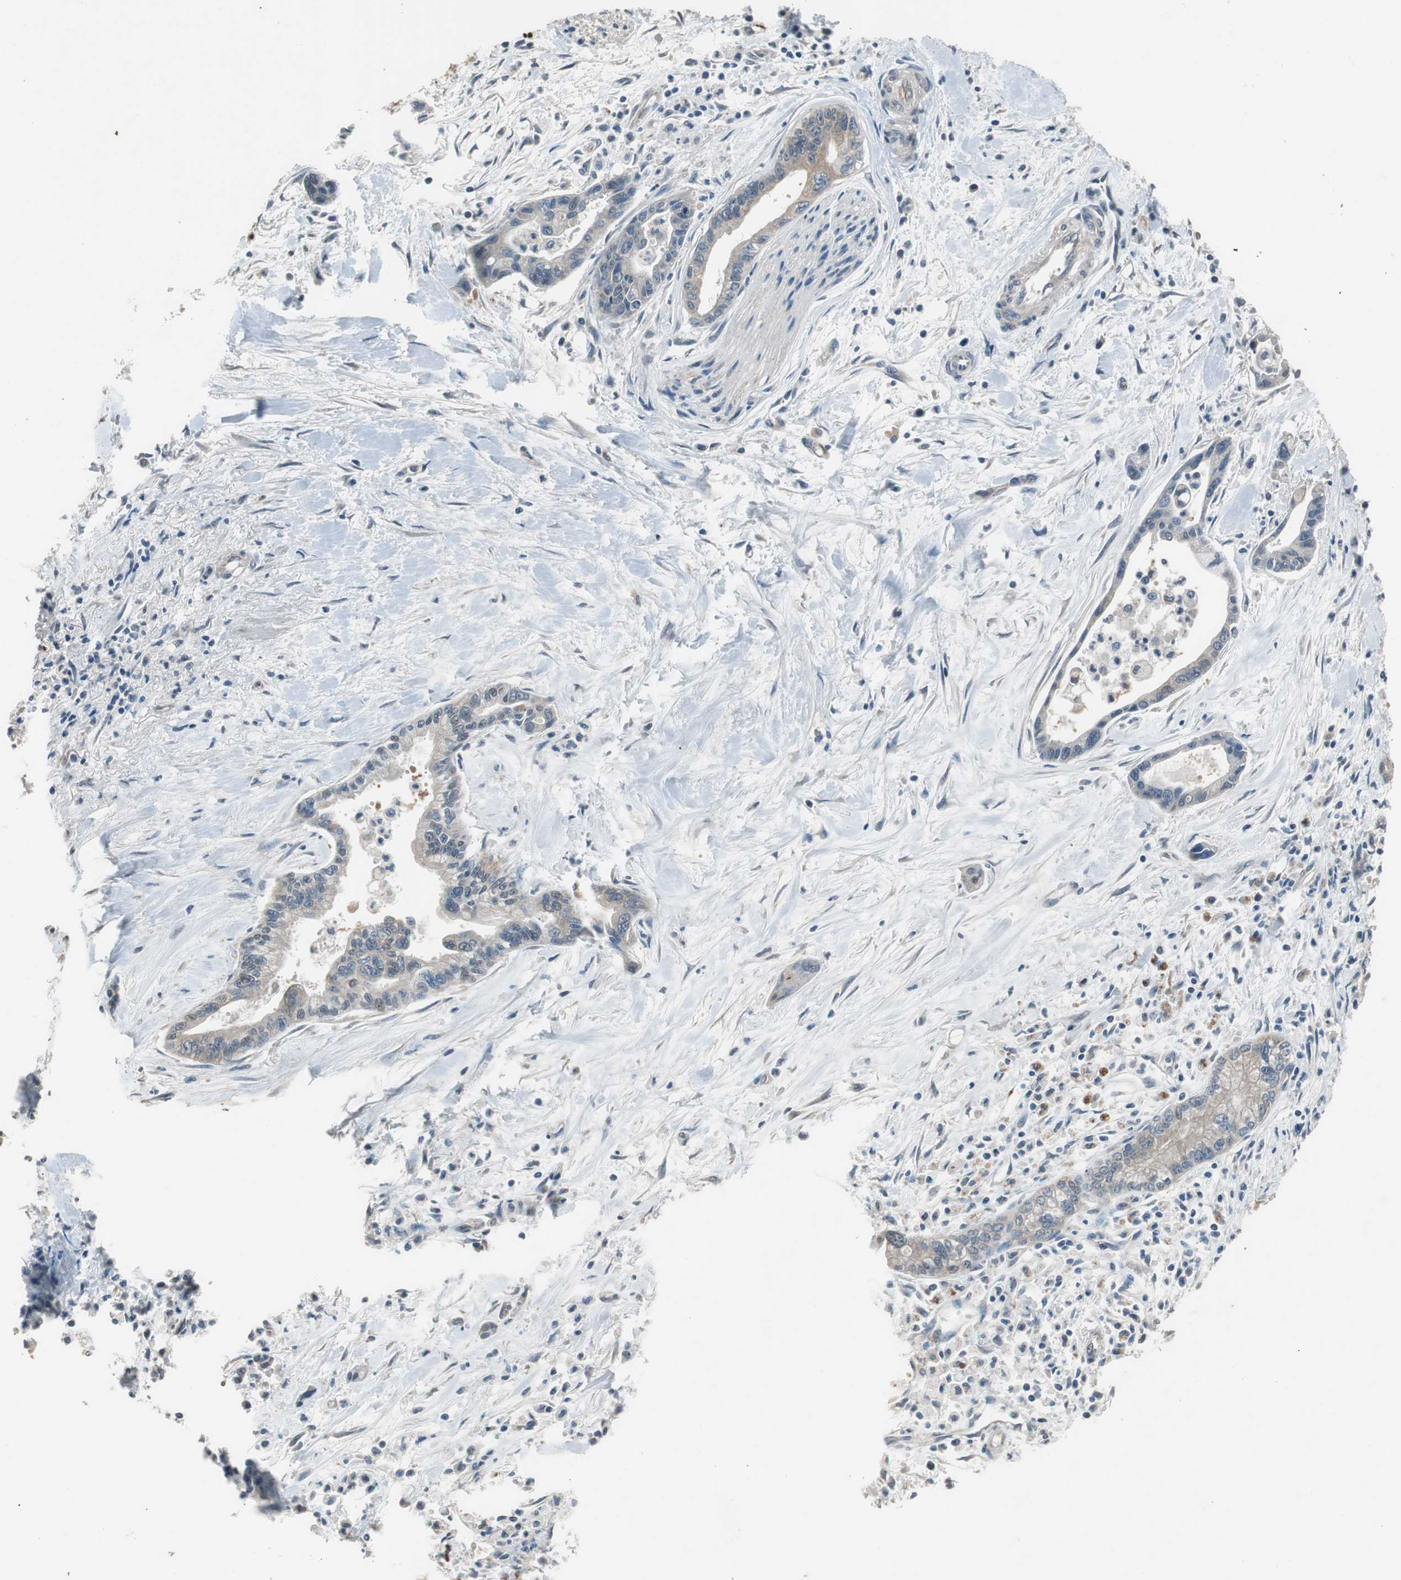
{"staining": {"intensity": "weak", "quantity": "25%-75%", "location": "cytoplasmic/membranous"}, "tissue": "pancreatic cancer", "cell_type": "Tumor cells", "image_type": "cancer", "snomed": [{"axis": "morphology", "description": "Adenocarcinoma, NOS"}, {"axis": "topography", "description": "Pancreas"}], "caption": "Brown immunohistochemical staining in pancreatic cancer (adenocarcinoma) demonstrates weak cytoplasmic/membranous staining in about 25%-75% of tumor cells.", "gene": "PI4KB", "patient": {"sex": "male", "age": 70}}